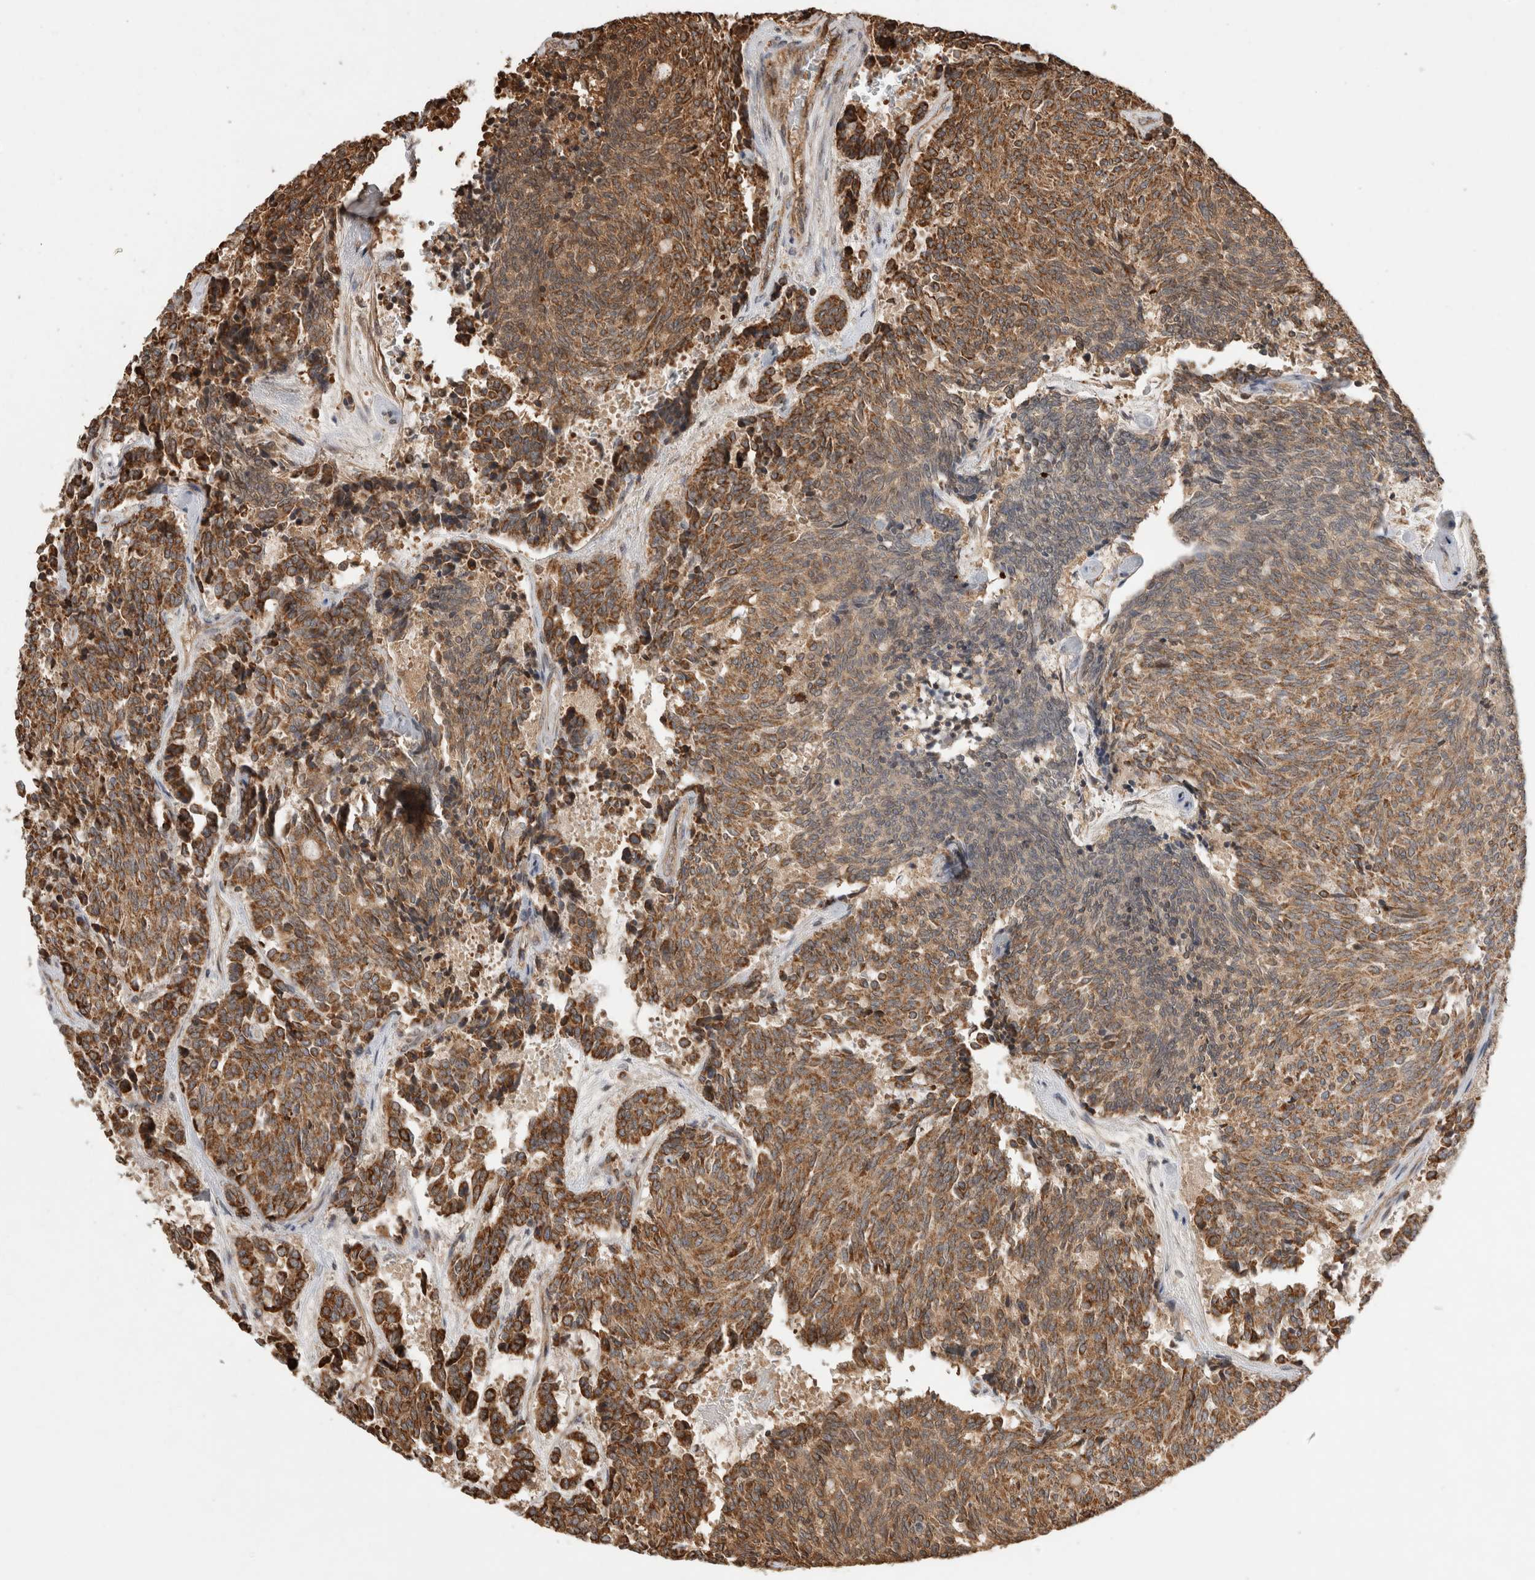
{"staining": {"intensity": "strong", "quantity": "25%-75%", "location": "cytoplasmic/membranous"}, "tissue": "carcinoid", "cell_type": "Tumor cells", "image_type": "cancer", "snomed": [{"axis": "morphology", "description": "Carcinoid, malignant, NOS"}, {"axis": "topography", "description": "Pancreas"}], "caption": "This image displays malignant carcinoid stained with immunohistochemistry (IHC) to label a protein in brown. The cytoplasmic/membranous of tumor cells show strong positivity for the protein. Nuclei are counter-stained blue.", "gene": "IMMP2L", "patient": {"sex": "female", "age": 54}}